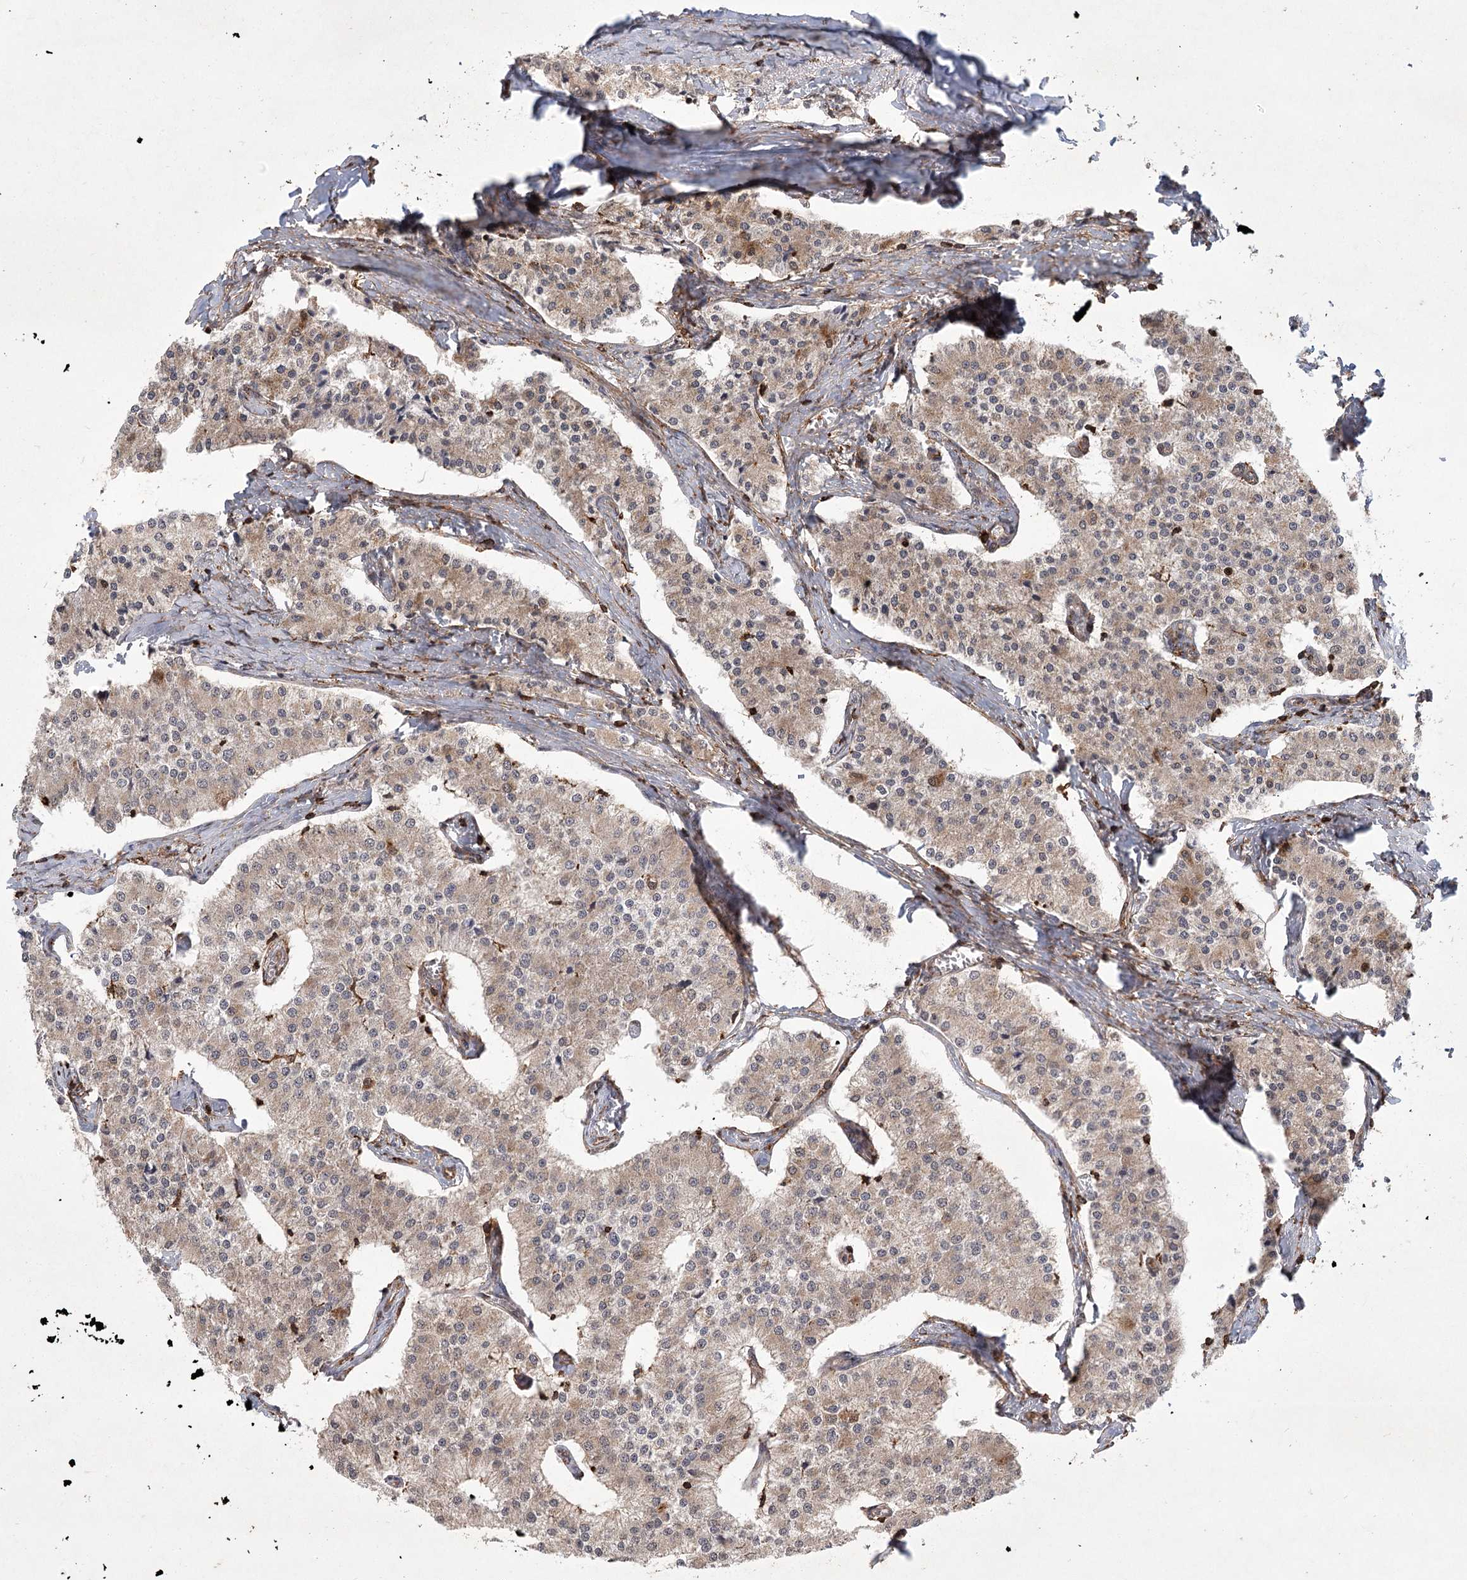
{"staining": {"intensity": "weak", "quantity": ">75%", "location": "cytoplasmic/membranous"}, "tissue": "carcinoid", "cell_type": "Tumor cells", "image_type": "cancer", "snomed": [{"axis": "morphology", "description": "Carcinoid, malignant, NOS"}, {"axis": "topography", "description": "Colon"}], "caption": "Immunohistochemistry (IHC) of human carcinoid exhibits low levels of weak cytoplasmic/membranous staining in approximately >75% of tumor cells.", "gene": "MEPE", "patient": {"sex": "female", "age": 52}}